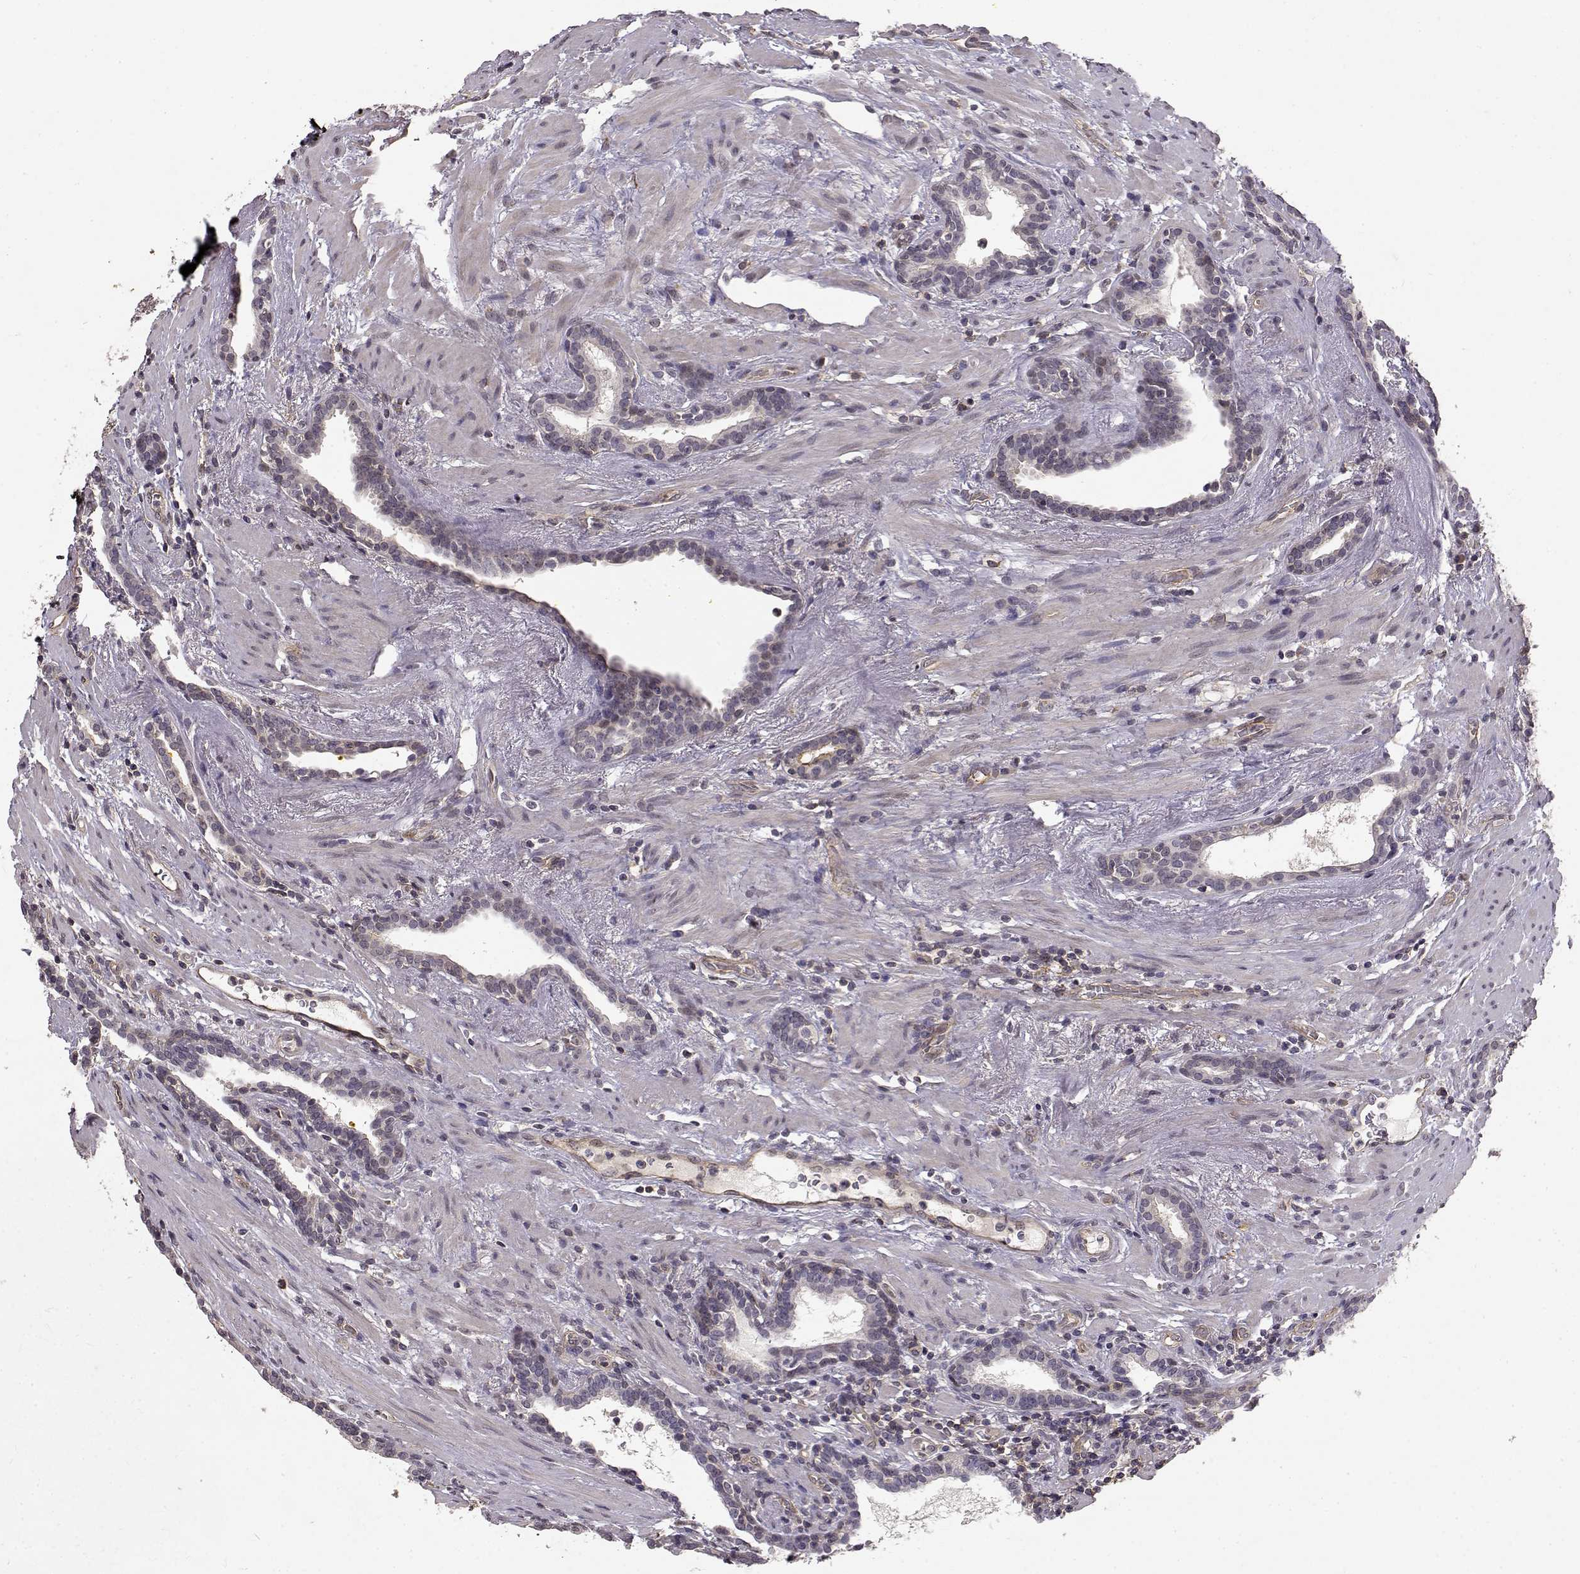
{"staining": {"intensity": "negative", "quantity": "none", "location": "none"}, "tissue": "prostate cancer", "cell_type": "Tumor cells", "image_type": "cancer", "snomed": [{"axis": "morphology", "description": "Adenocarcinoma, NOS"}, {"axis": "topography", "description": "Prostate"}], "caption": "Photomicrograph shows no protein staining in tumor cells of prostate cancer tissue.", "gene": "IFITM1", "patient": {"sex": "male", "age": 66}}